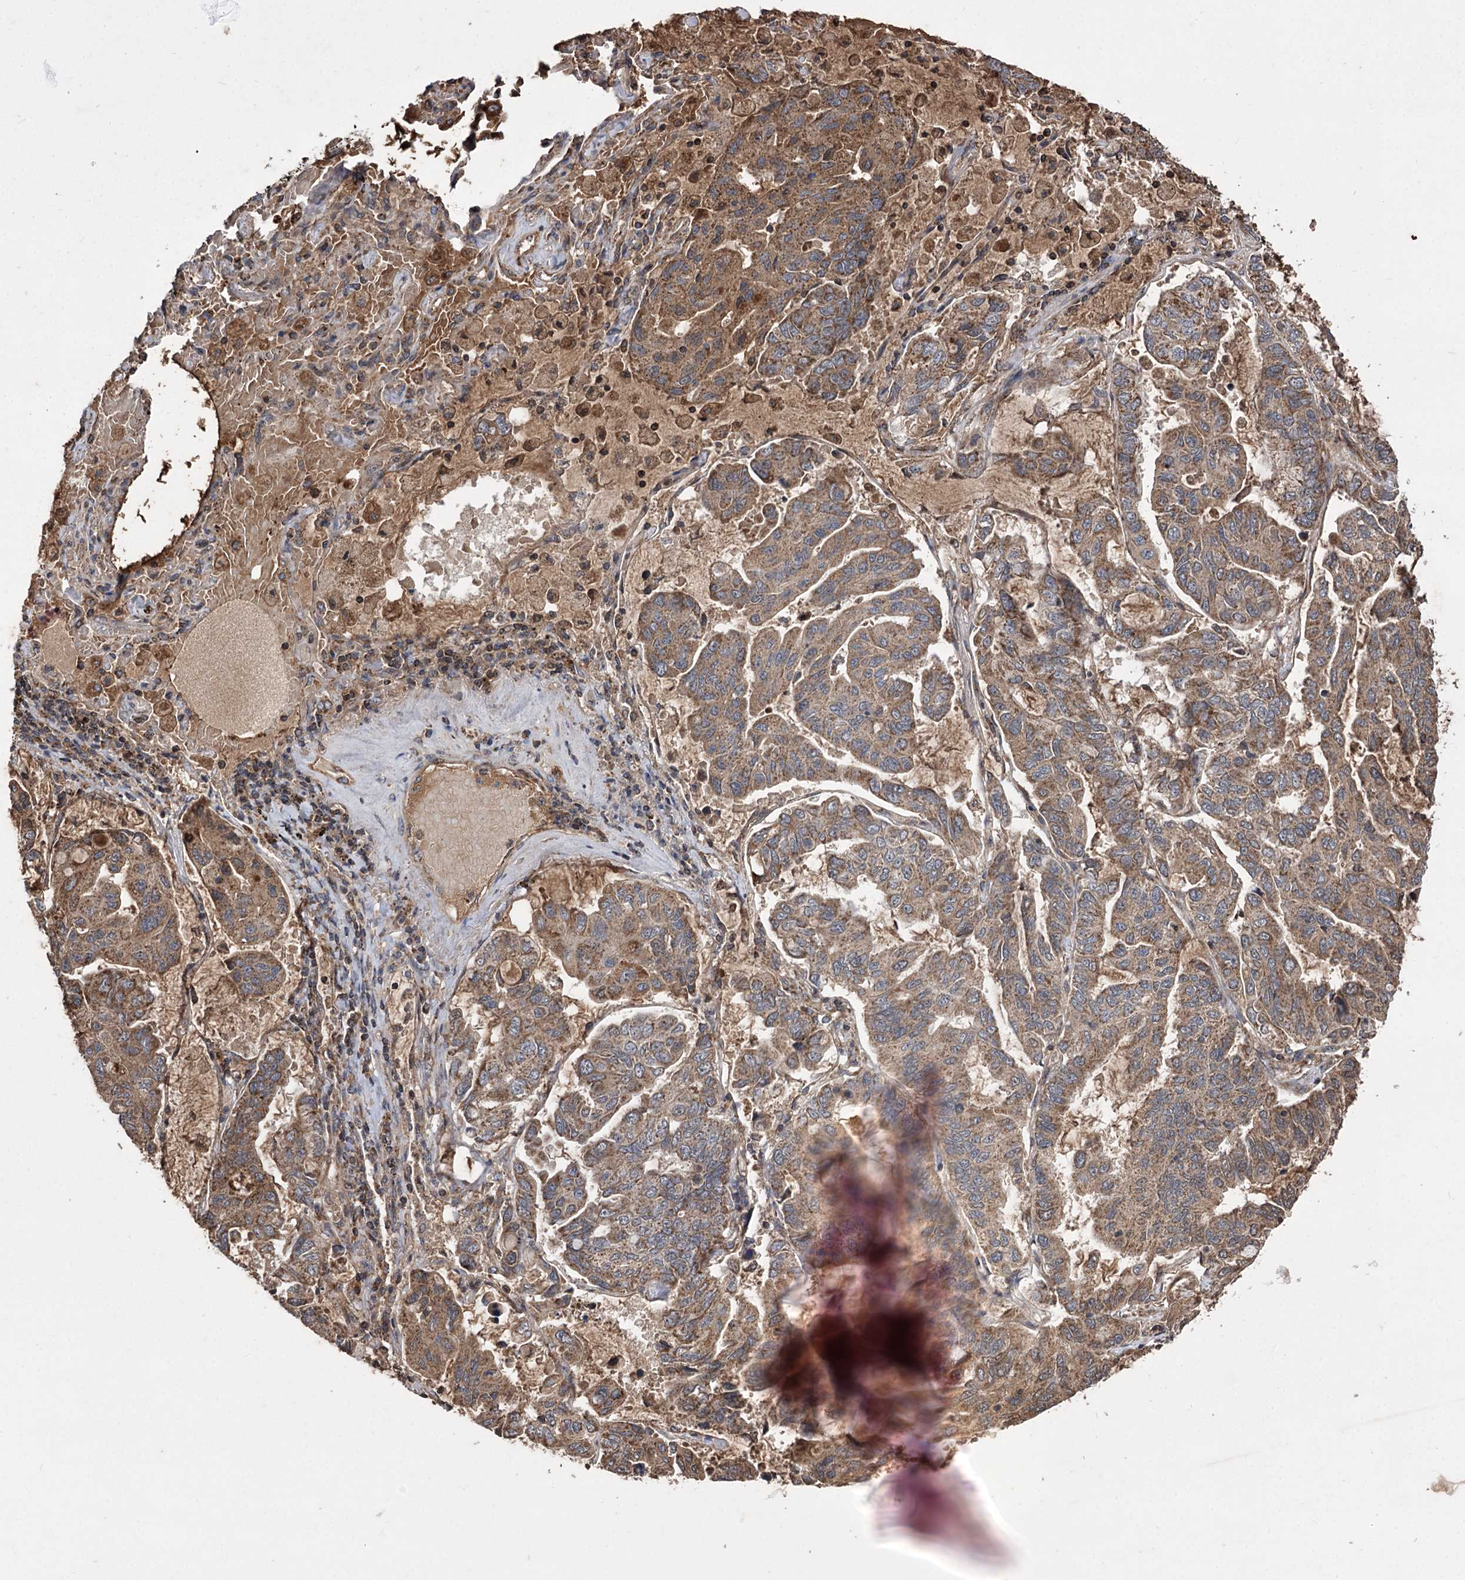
{"staining": {"intensity": "moderate", "quantity": ">75%", "location": "cytoplasmic/membranous"}, "tissue": "lung cancer", "cell_type": "Tumor cells", "image_type": "cancer", "snomed": [{"axis": "morphology", "description": "Adenocarcinoma, NOS"}, {"axis": "topography", "description": "Lung"}], "caption": "Brown immunohistochemical staining in lung adenocarcinoma demonstrates moderate cytoplasmic/membranous staining in approximately >75% of tumor cells.", "gene": "RASSF3", "patient": {"sex": "male", "age": 64}}